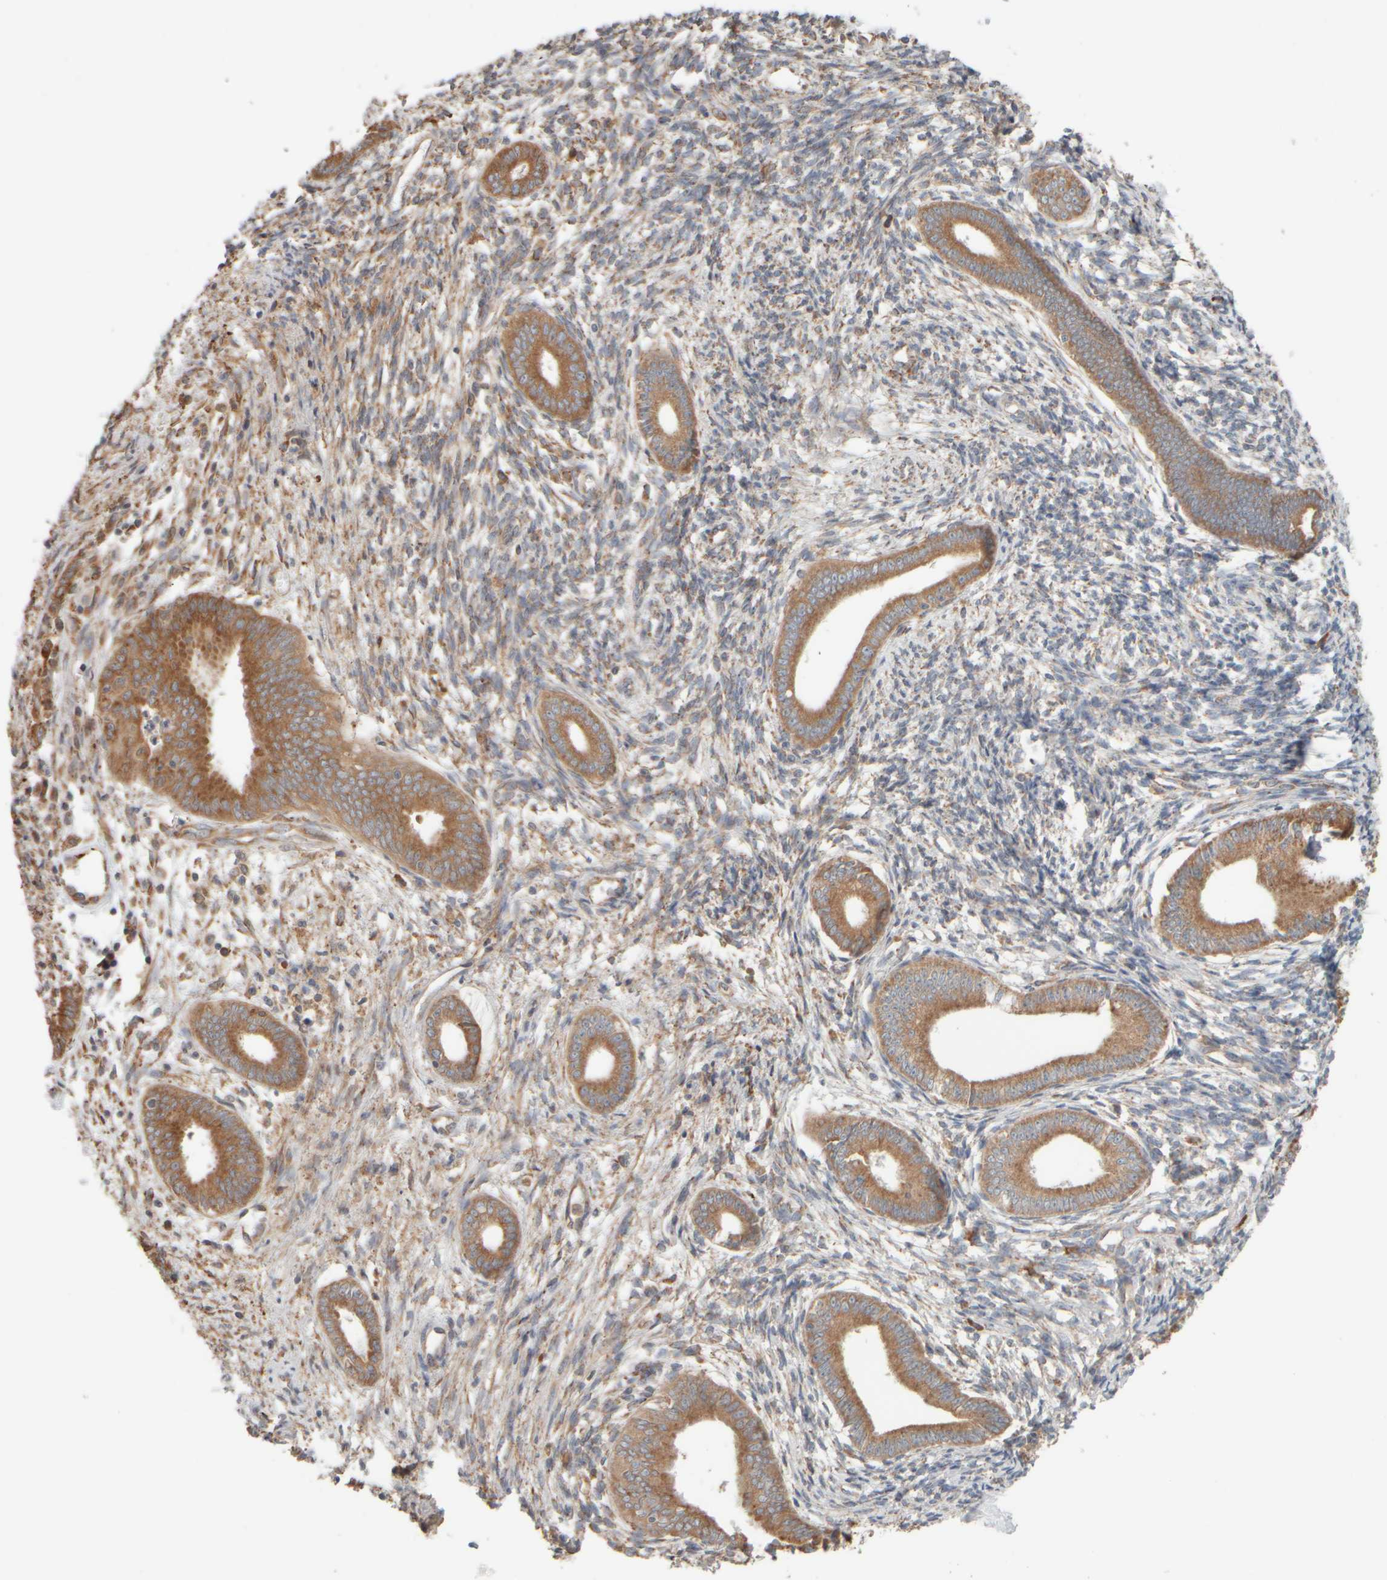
{"staining": {"intensity": "weak", "quantity": "<25%", "location": "cytoplasmic/membranous"}, "tissue": "endometrium", "cell_type": "Cells in endometrial stroma", "image_type": "normal", "snomed": [{"axis": "morphology", "description": "Normal tissue, NOS"}, {"axis": "topography", "description": "Endometrium"}], "caption": "The histopathology image displays no significant positivity in cells in endometrial stroma of endometrium.", "gene": "EIF2B3", "patient": {"sex": "female", "age": 56}}